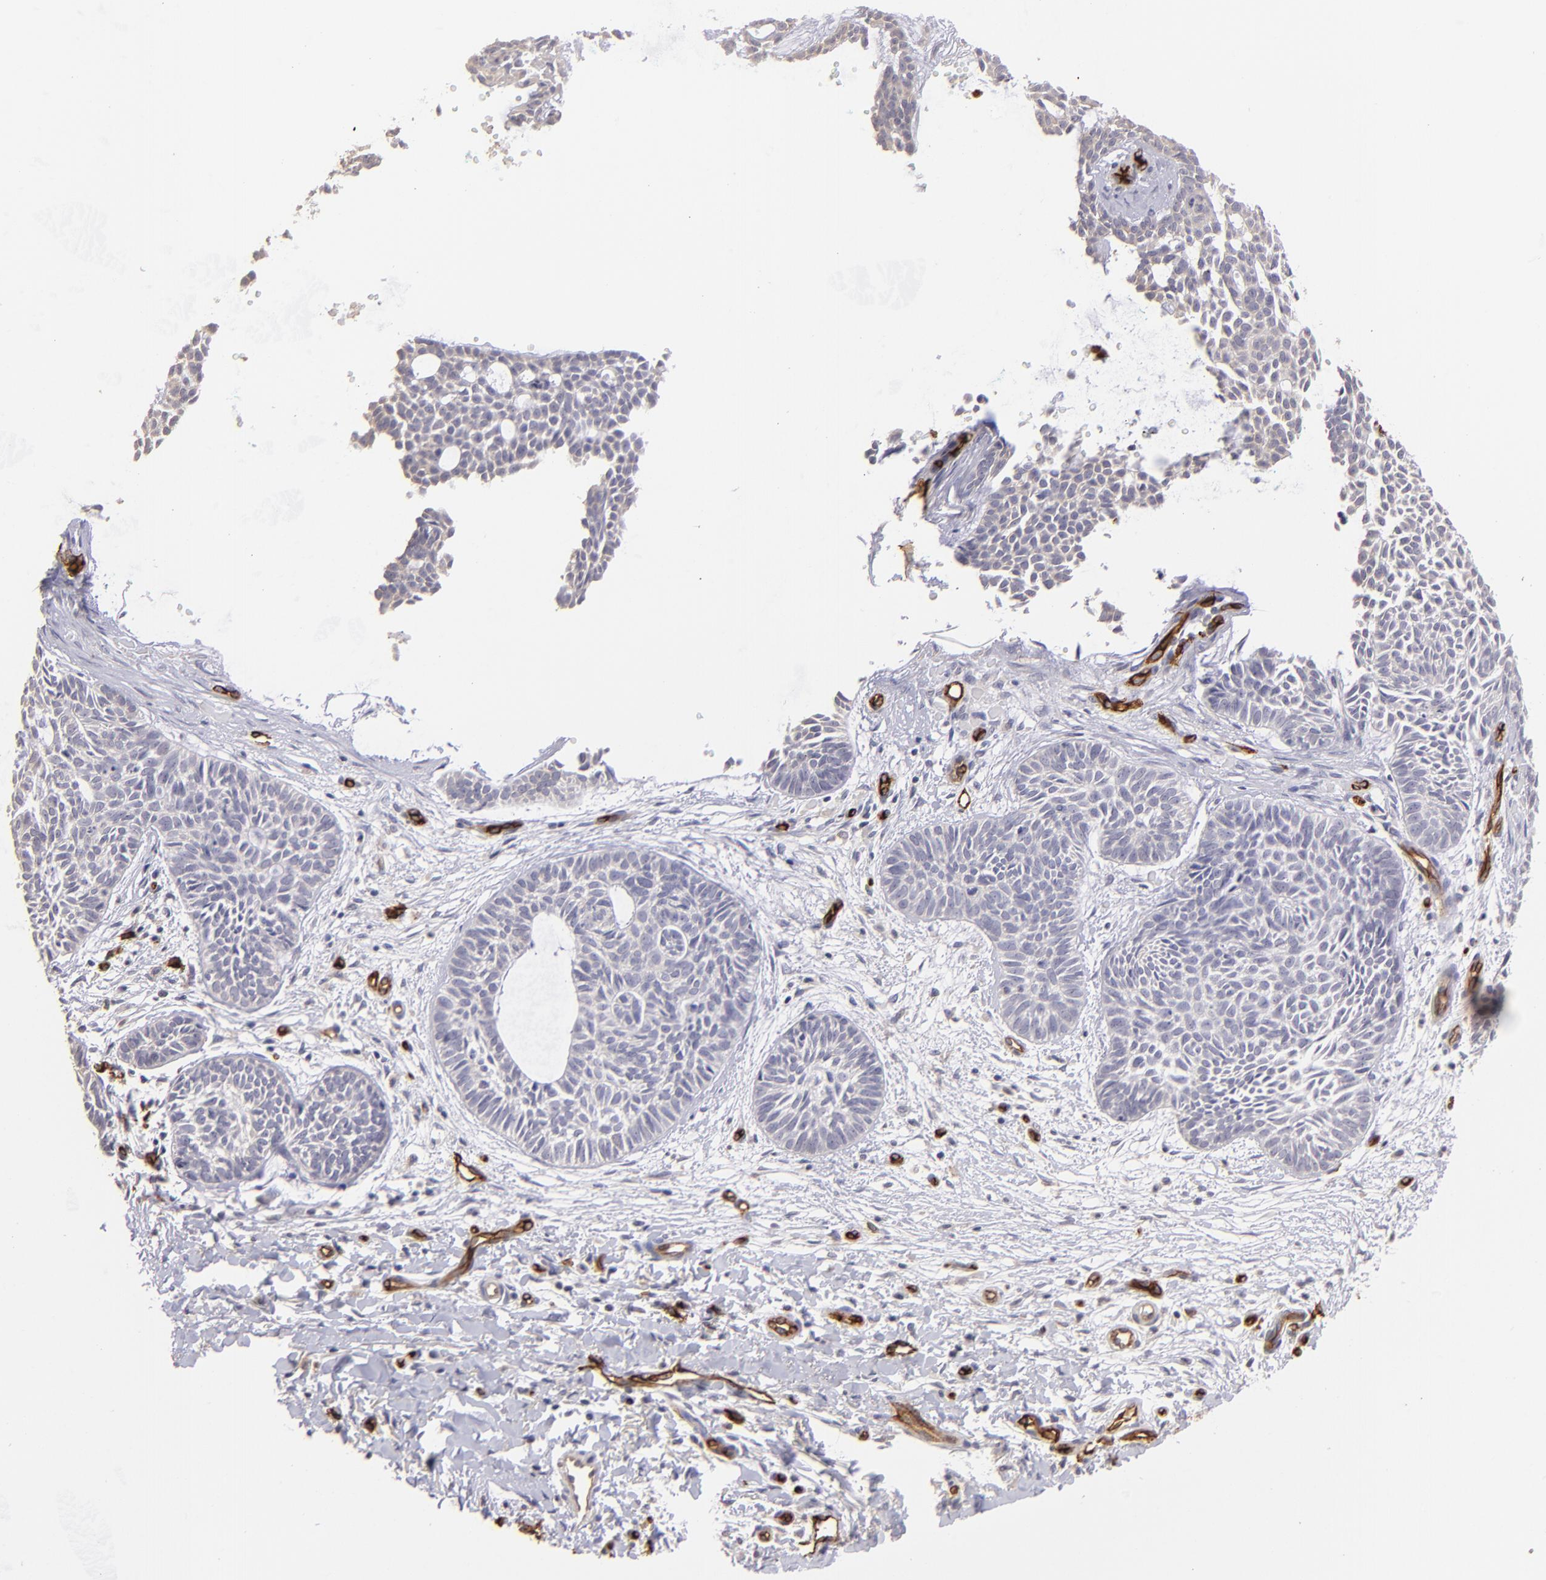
{"staining": {"intensity": "negative", "quantity": "none", "location": "none"}, "tissue": "skin cancer", "cell_type": "Tumor cells", "image_type": "cancer", "snomed": [{"axis": "morphology", "description": "Basal cell carcinoma"}, {"axis": "topography", "description": "Skin"}], "caption": "This is an immunohistochemistry (IHC) photomicrograph of human basal cell carcinoma (skin). There is no expression in tumor cells.", "gene": "DYSF", "patient": {"sex": "male", "age": 75}}